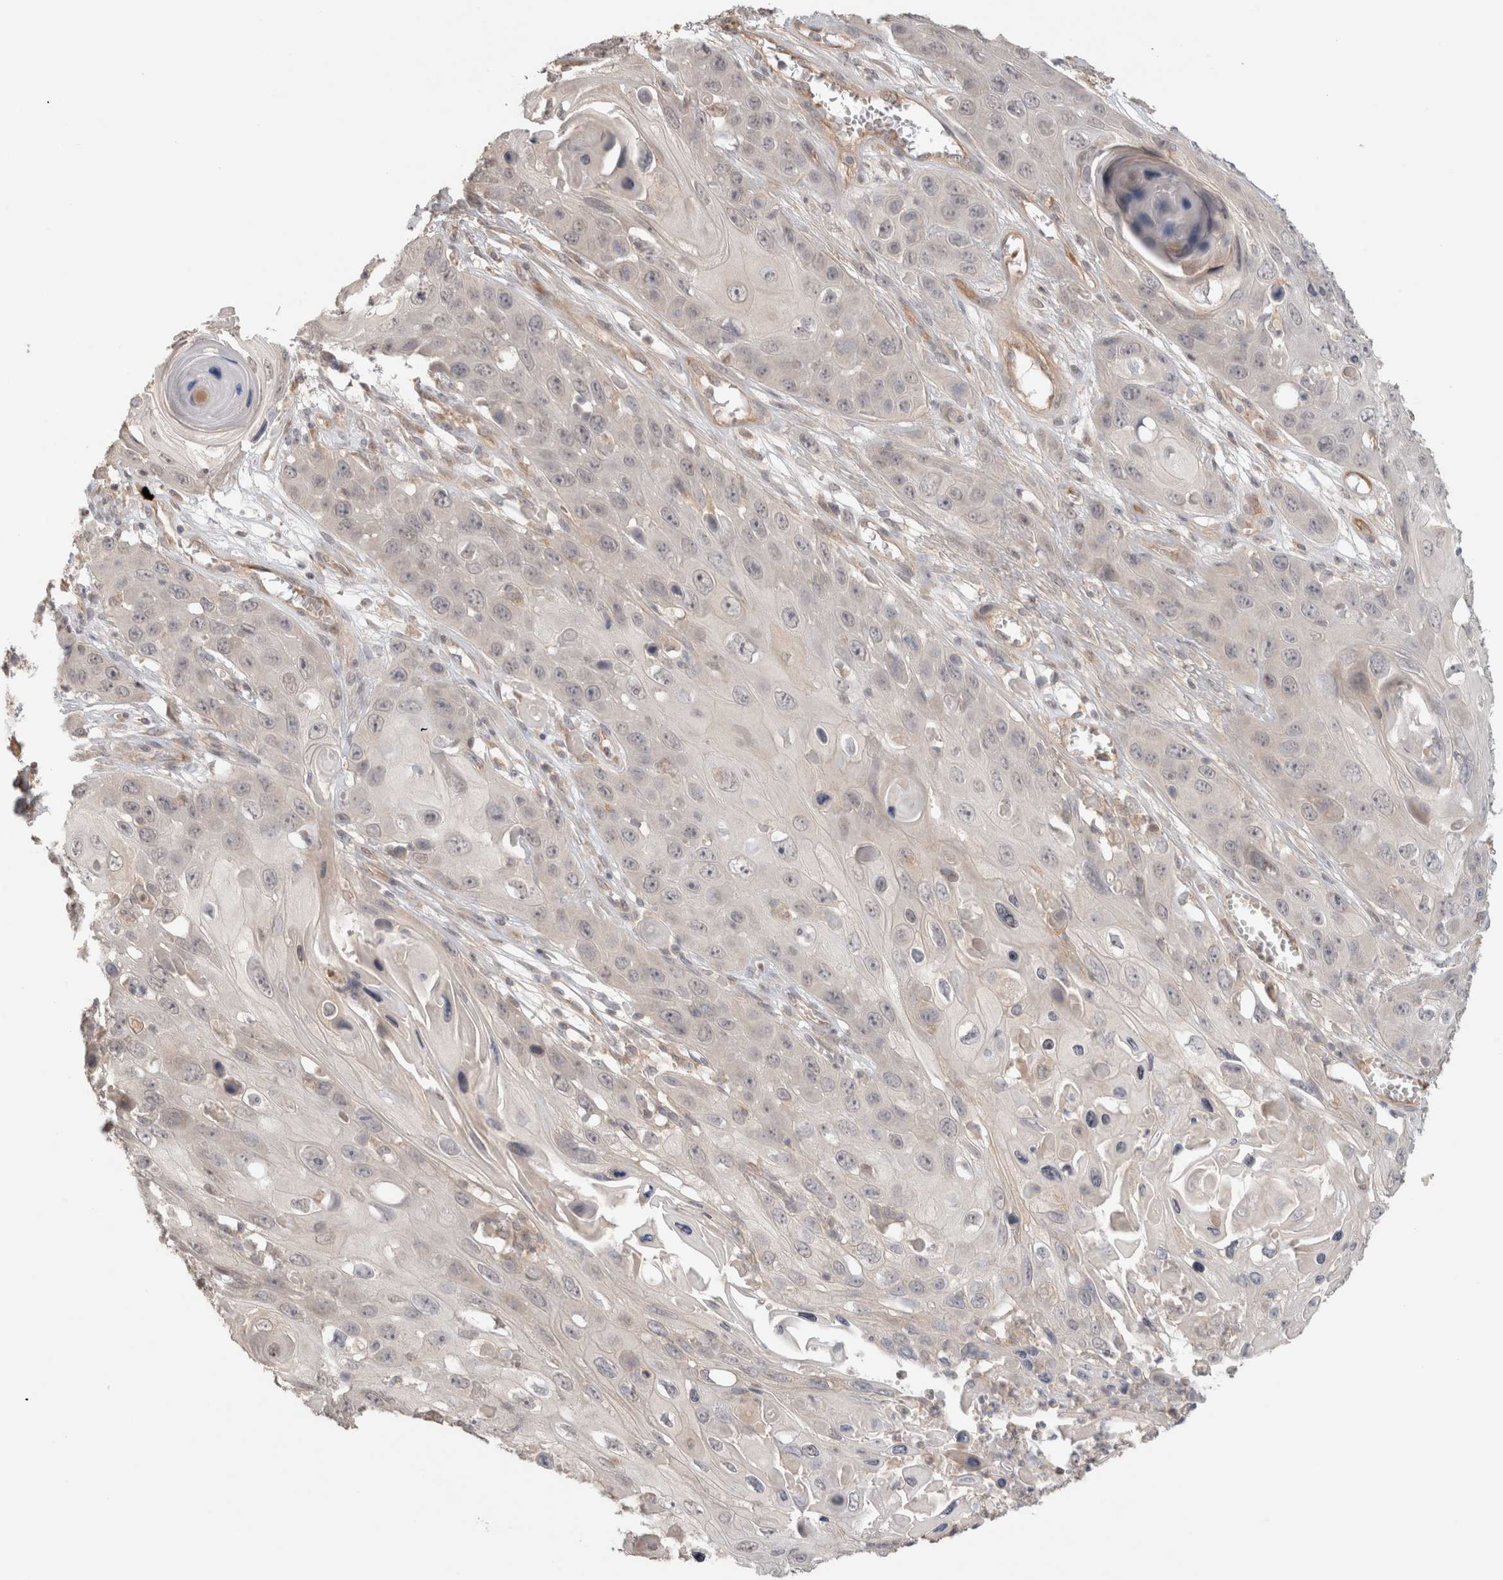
{"staining": {"intensity": "negative", "quantity": "none", "location": "none"}, "tissue": "skin cancer", "cell_type": "Tumor cells", "image_type": "cancer", "snomed": [{"axis": "morphology", "description": "Squamous cell carcinoma, NOS"}, {"axis": "topography", "description": "Skin"}], "caption": "Protein analysis of squamous cell carcinoma (skin) demonstrates no significant positivity in tumor cells.", "gene": "HSPG2", "patient": {"sex": "male", "age": 55}}